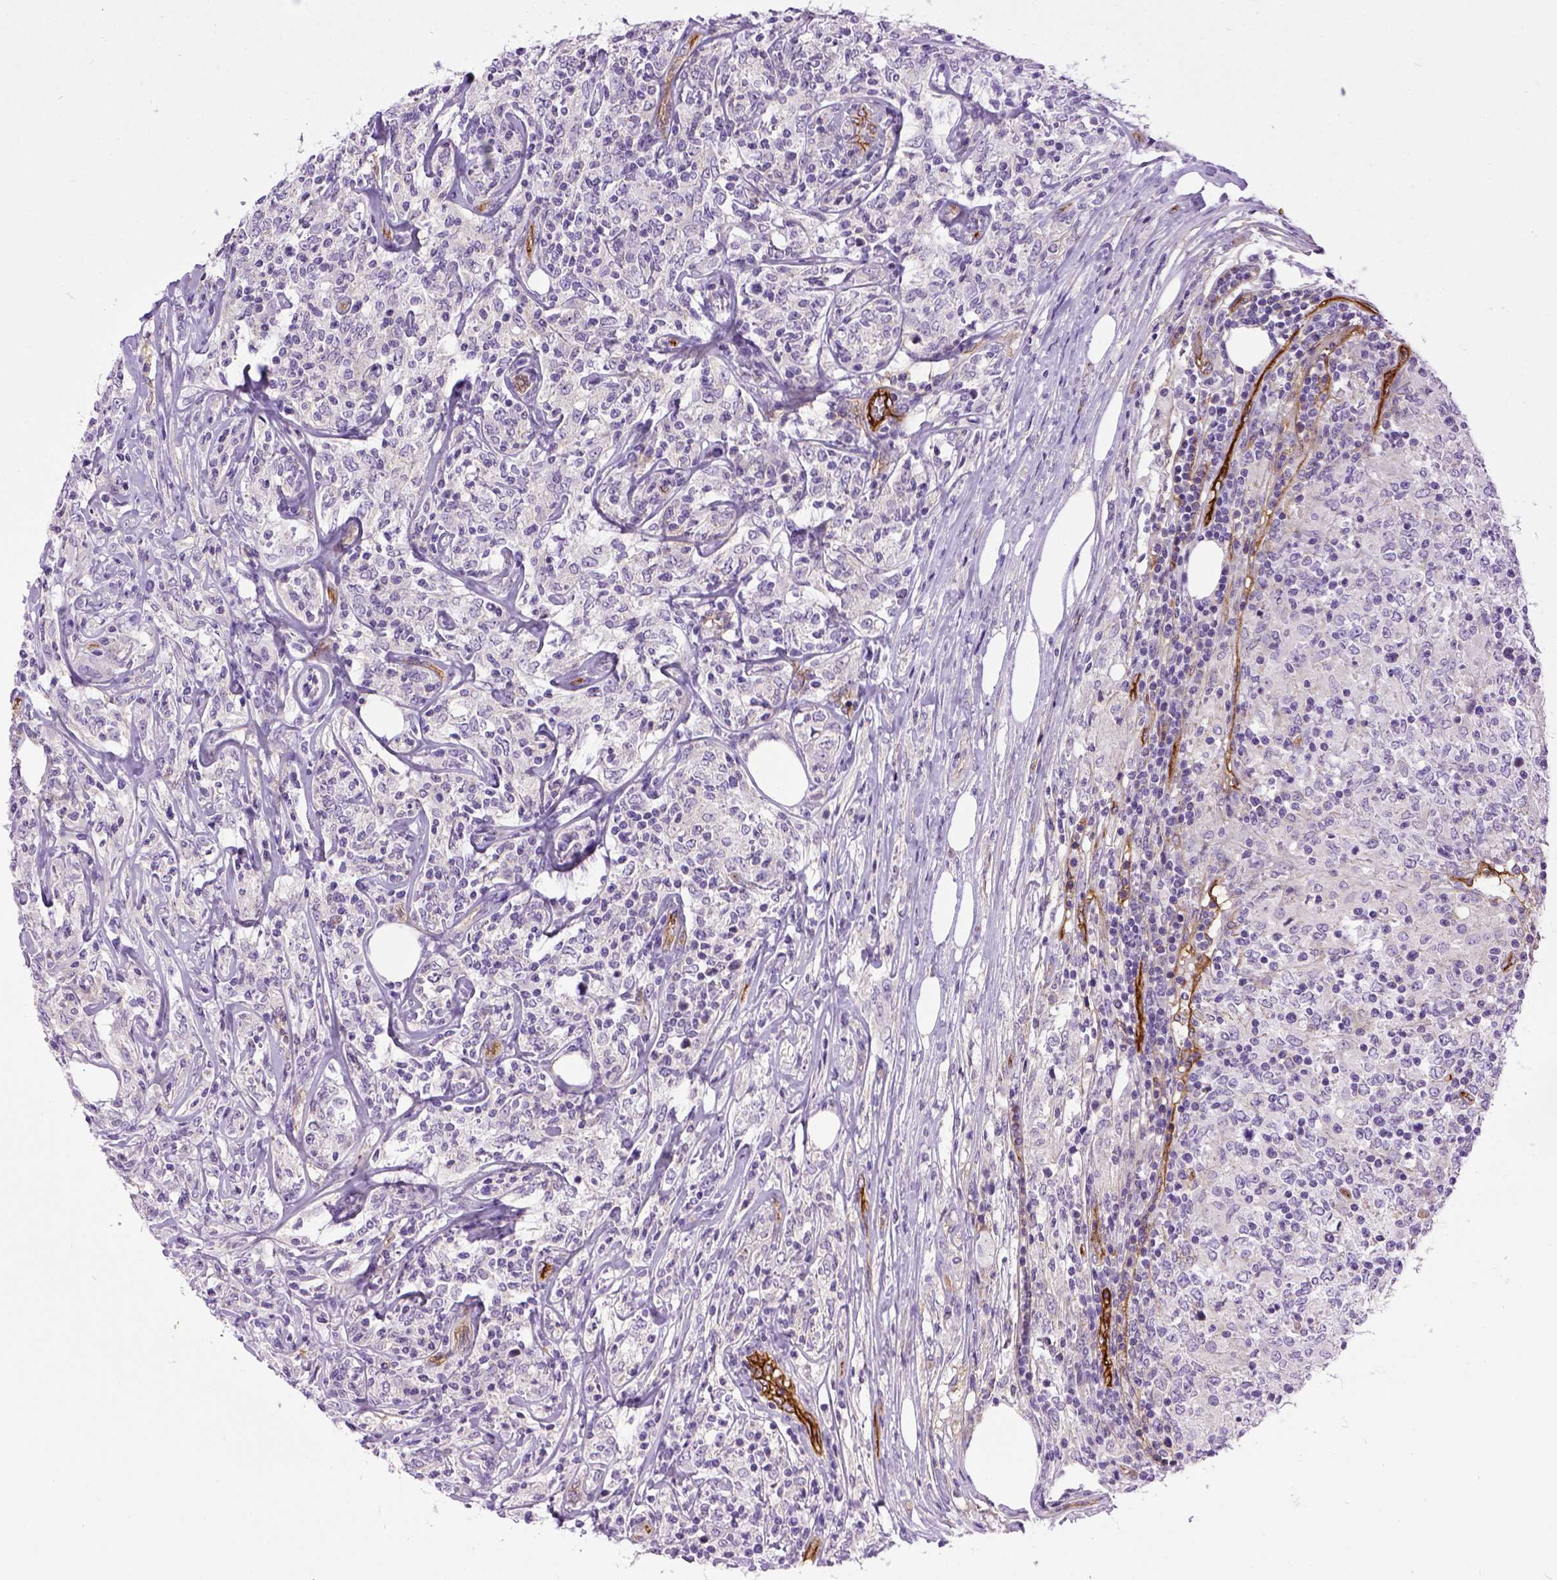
{"staining": {"intensity": "negative", "quantity": "none", "location": "none"}, "tissue": "lymphoma", "cell_type": "Tumor cells", "image_type": "cancer", "snomed": [{"axis": "morphology", "description": "Malignant lymphoma, non-Hodgkin's type, High grade"}, {"axis": "topography", "description": "Lymph node"}], "caption": "This is a photomicrograph of IHC staining of lymphoma, which shows no staining in tumor cells.", "gene": "ENG", "patient": {"sex": "female", "age": 84}}